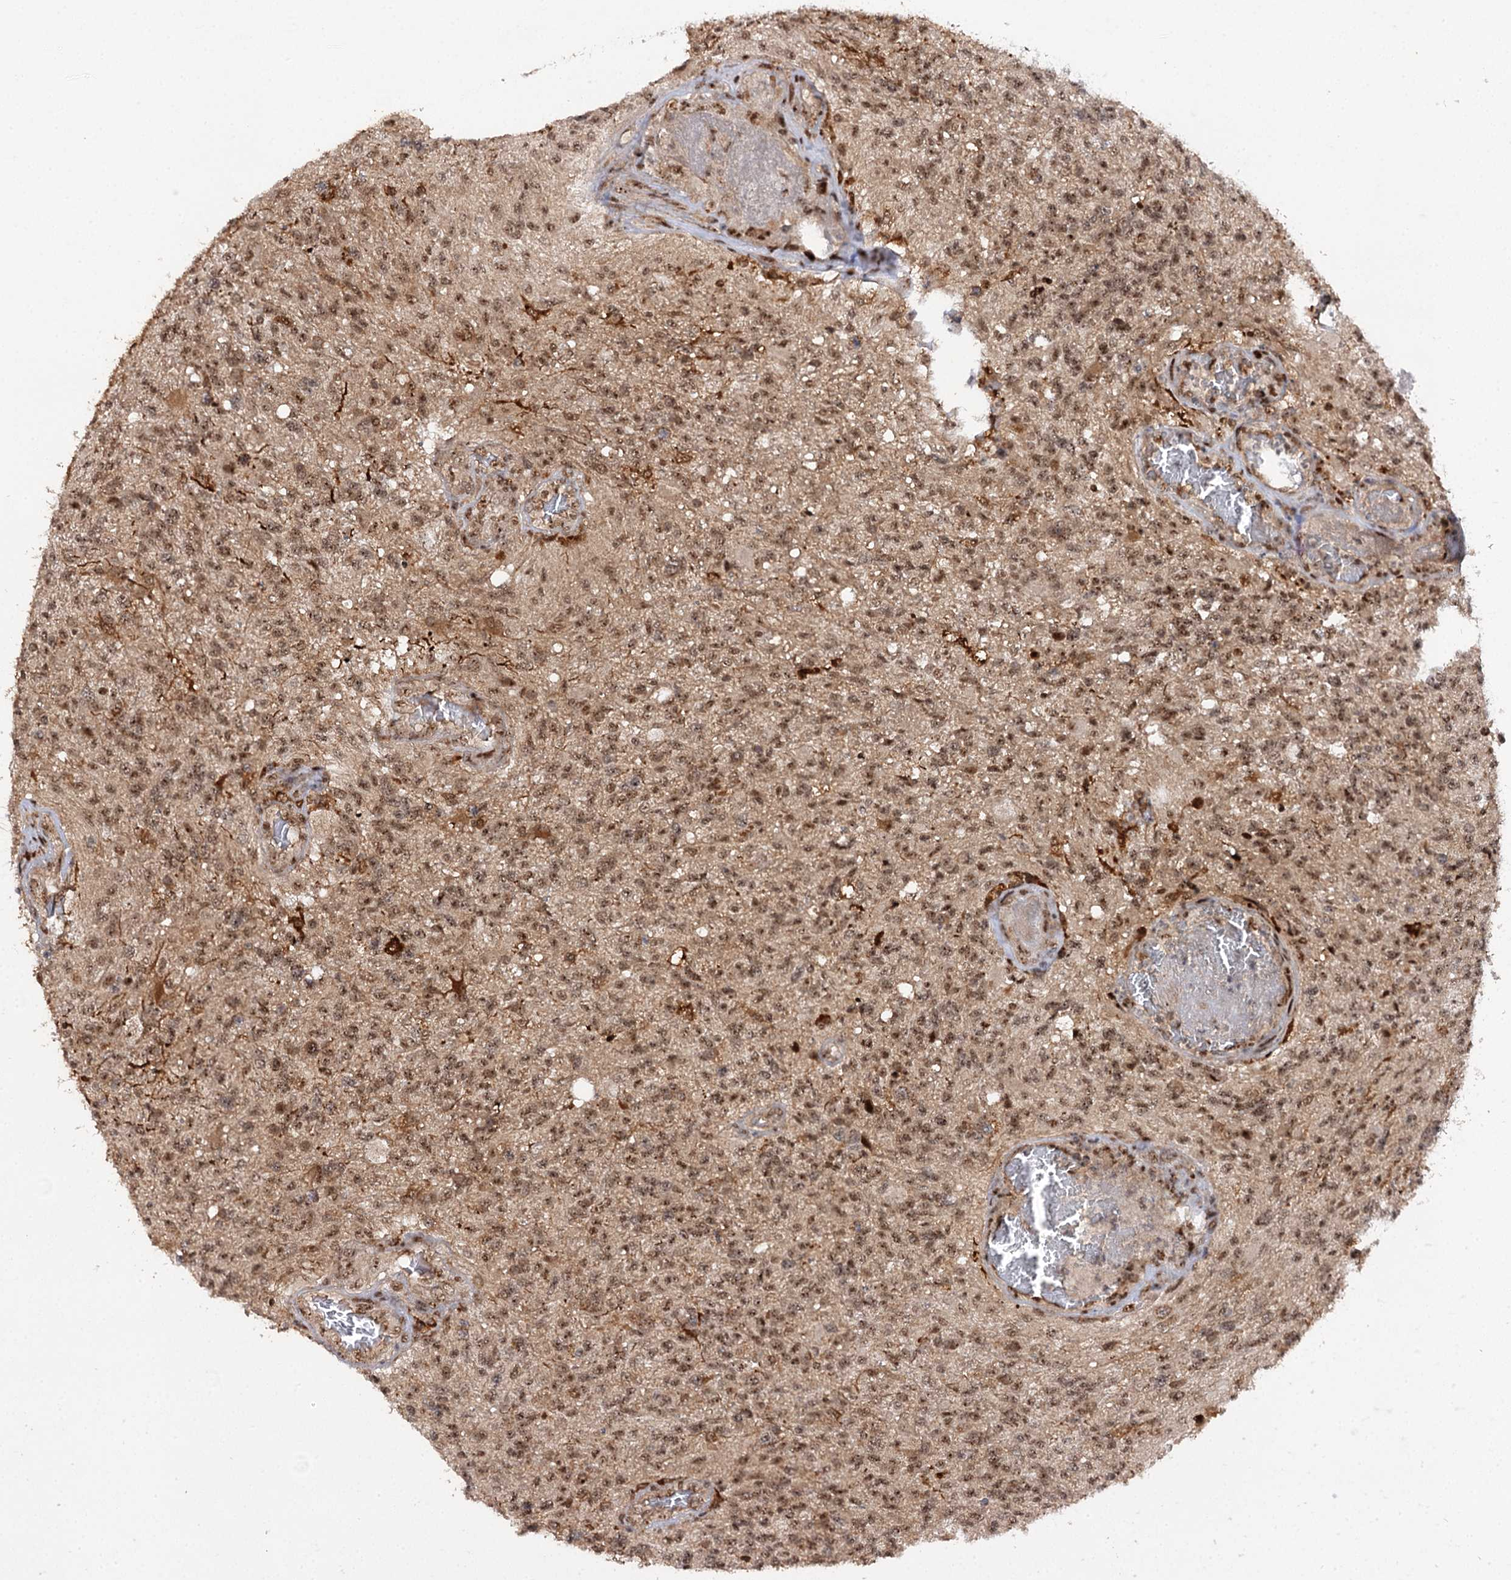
{"staining": {"intensity": "moderate", "quantity": ">75%", "location": "nuclear"}, "tissue": "glioma", "cell_type": "Tumor cells", "image_type": "cancer", "snomed": [{"axis": "morphology", "description": "Glioma, malignant, High grade"}, {"axis": "topography", "description": "Brain"}], "caption": "Immunohistochemical staining of glioma shows moderate nuclear protein positivity in about >75% of tumor cells.", "gene": "BUD13", "patient": {"sex": "male", "age": 56}}